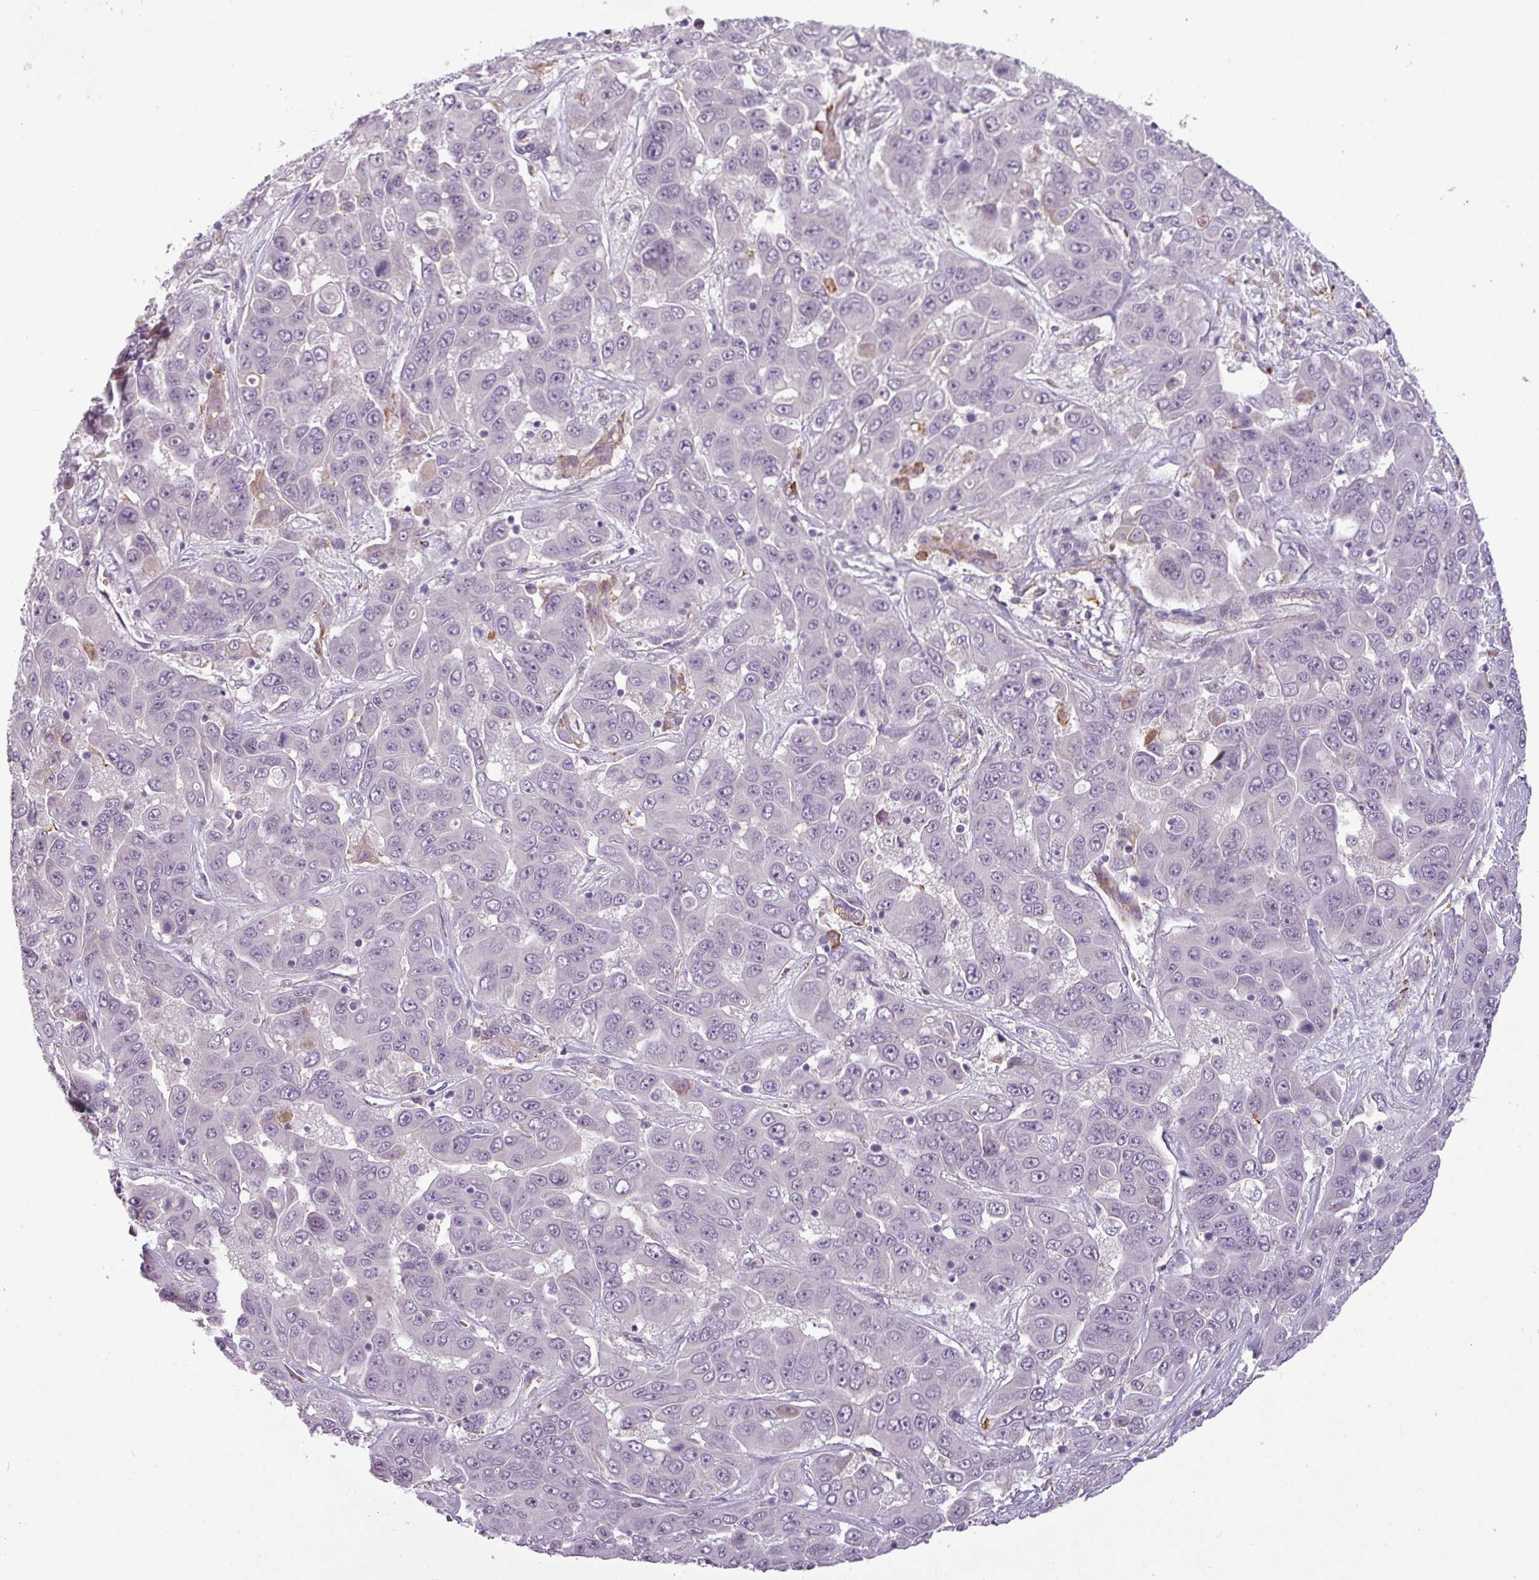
{"staining": {"intensity": "negative", "quantity": "none", "location": "none"}, "tissue": "liver cancer", "cell_type": "Tumor cells", "image_type": "cancer", "snomed": [{"axis": "morphology", "description": "Cholangiocarcinoma"}, {"axis": "topography", "description": "Liver"}], "caption": "The histopathology image shows no staining of tumor cells in liver cancer.", "gene": "APOC1", "patient": {"sex": "female", "age": 52}}